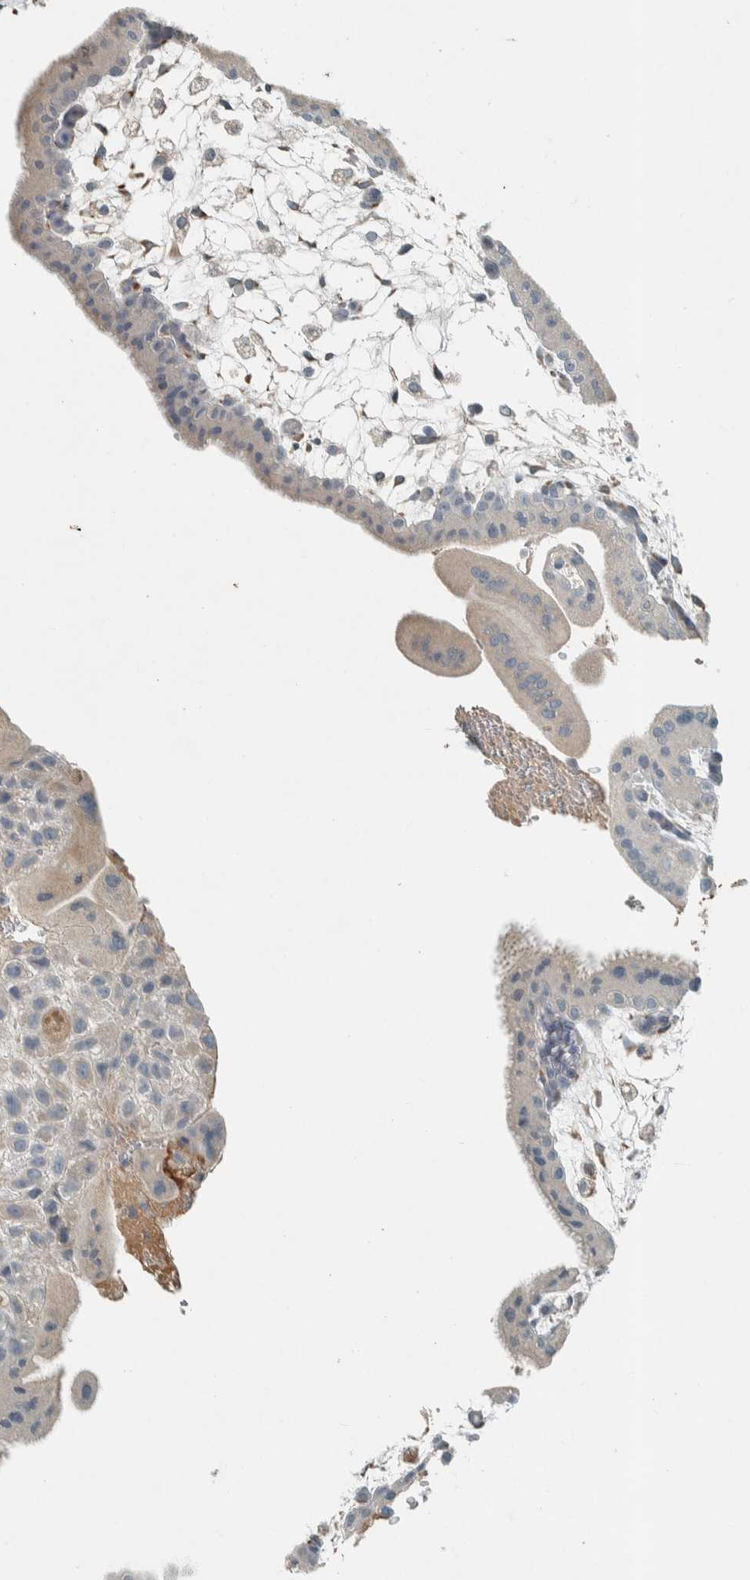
{"staining": {"intensity": "strong", "quantity": ">75%", "location": "cytoplasmic/membranous"}, "tissue": "placenta", "cell_type": "Decidual cells", "image_type": "normal", "snomed": [{"axis": "morphology", "description": "Normal tissue, NOS"}, {"axis": "topography", "description": "Placenta"}], "caption": "Immunohistochemical staining of unremarkable human placenta reveals high levels of strong cytoplasmic/membranous positivity in approximately >75% of decidual cells. The staining was performed using DAB to visualize the protein expression in brown, while the nuclei were stained in blue with hematoxylin (Magnification: 20x).", "gene": "CERCAM", "patient": {"sex": "female", "age": 35}}